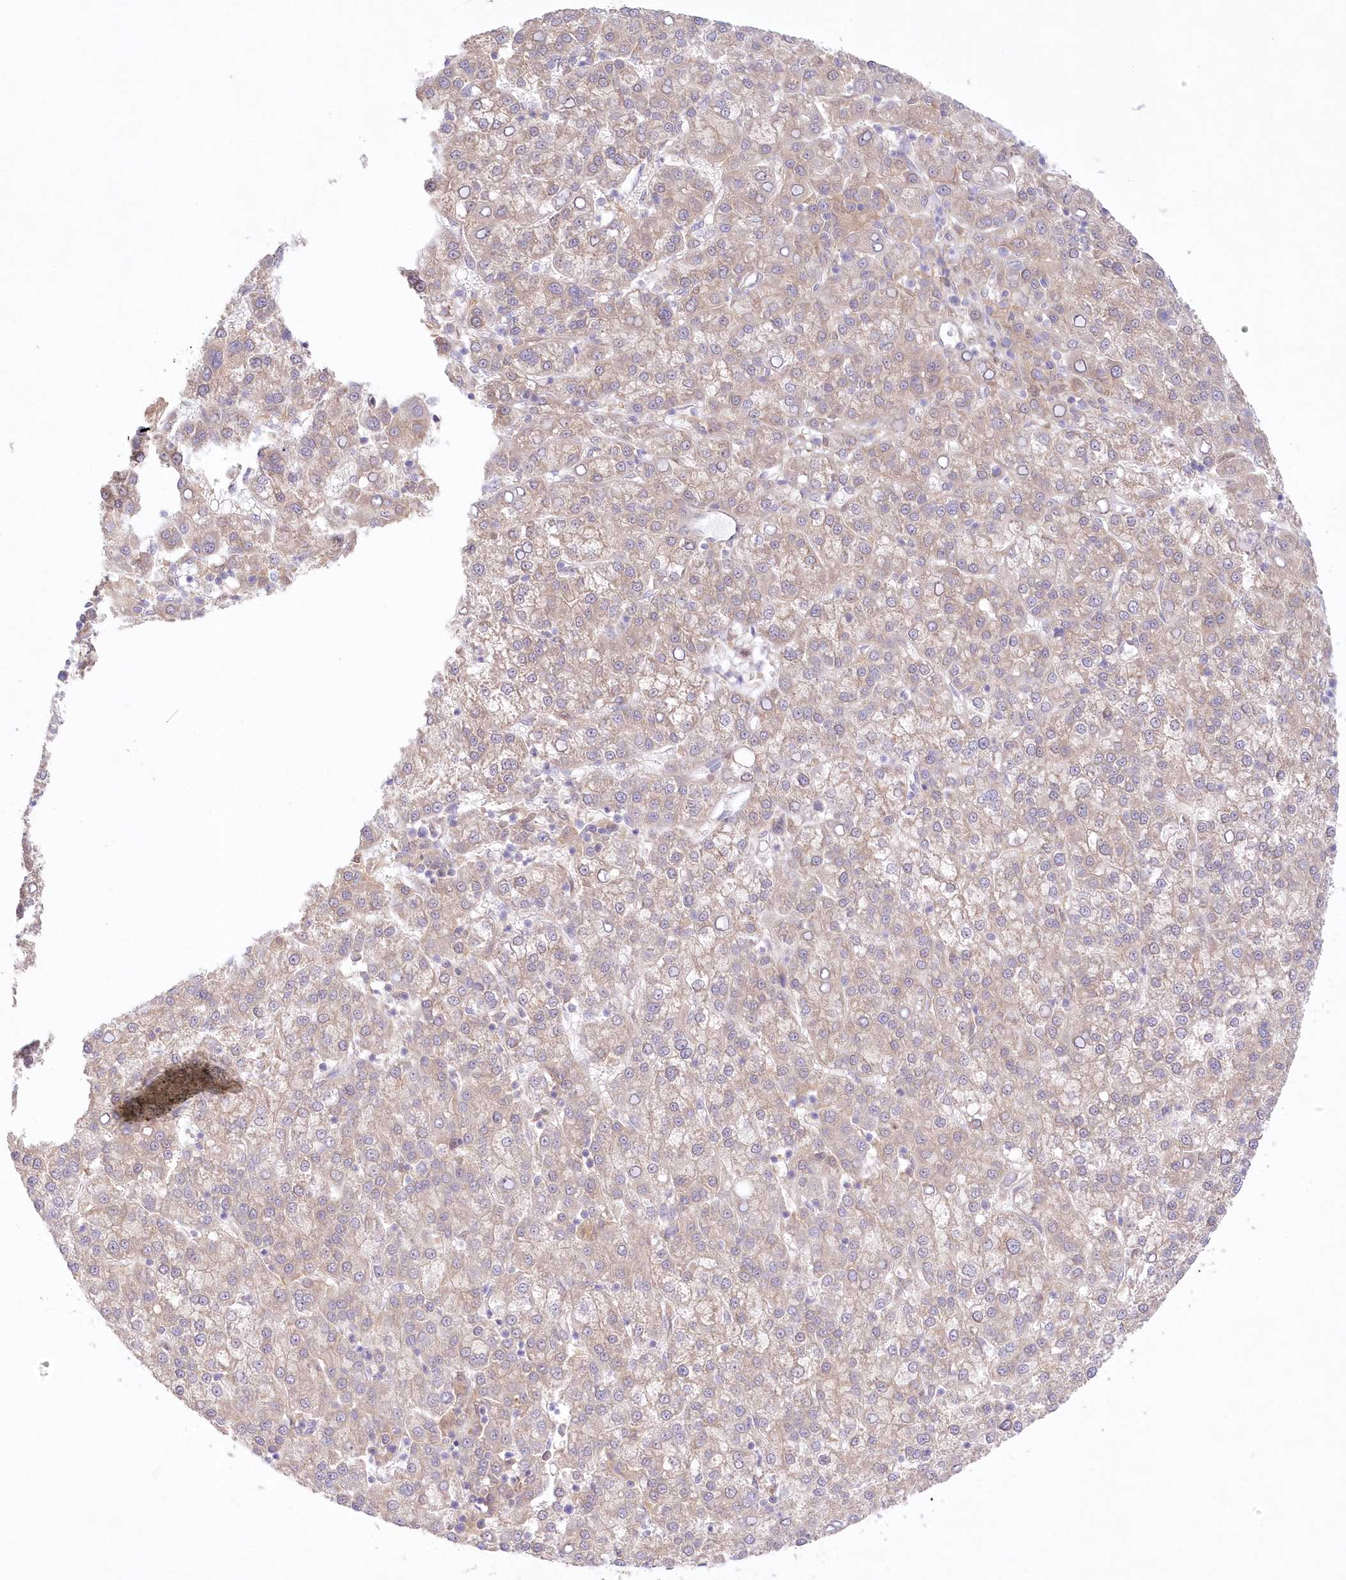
{"staining": {"intensity": "weak", "quantity": ">75%", "location": "cytoplasmic/membranous"}, "tissue": "liver cancer", "cell_type": "Tumor cells", "image_type": "cancer", "snomed": [{"axis": "morphology", "description": "Carcinoma, Hepatocellular, NOS"}, {"axis": "topography", "description": "Liver"}], "caption": "A micrograph of liver cancer stained for a protein shows weak cytoplasmic/membranous brown staining in tumor cells. (DAB (3,3'-diaminobenzidine) IHC, brown staining for protein, blue staining for nuclei).", "gene": "RNPEP", "patient": {"sex": "female", "age": 58}}